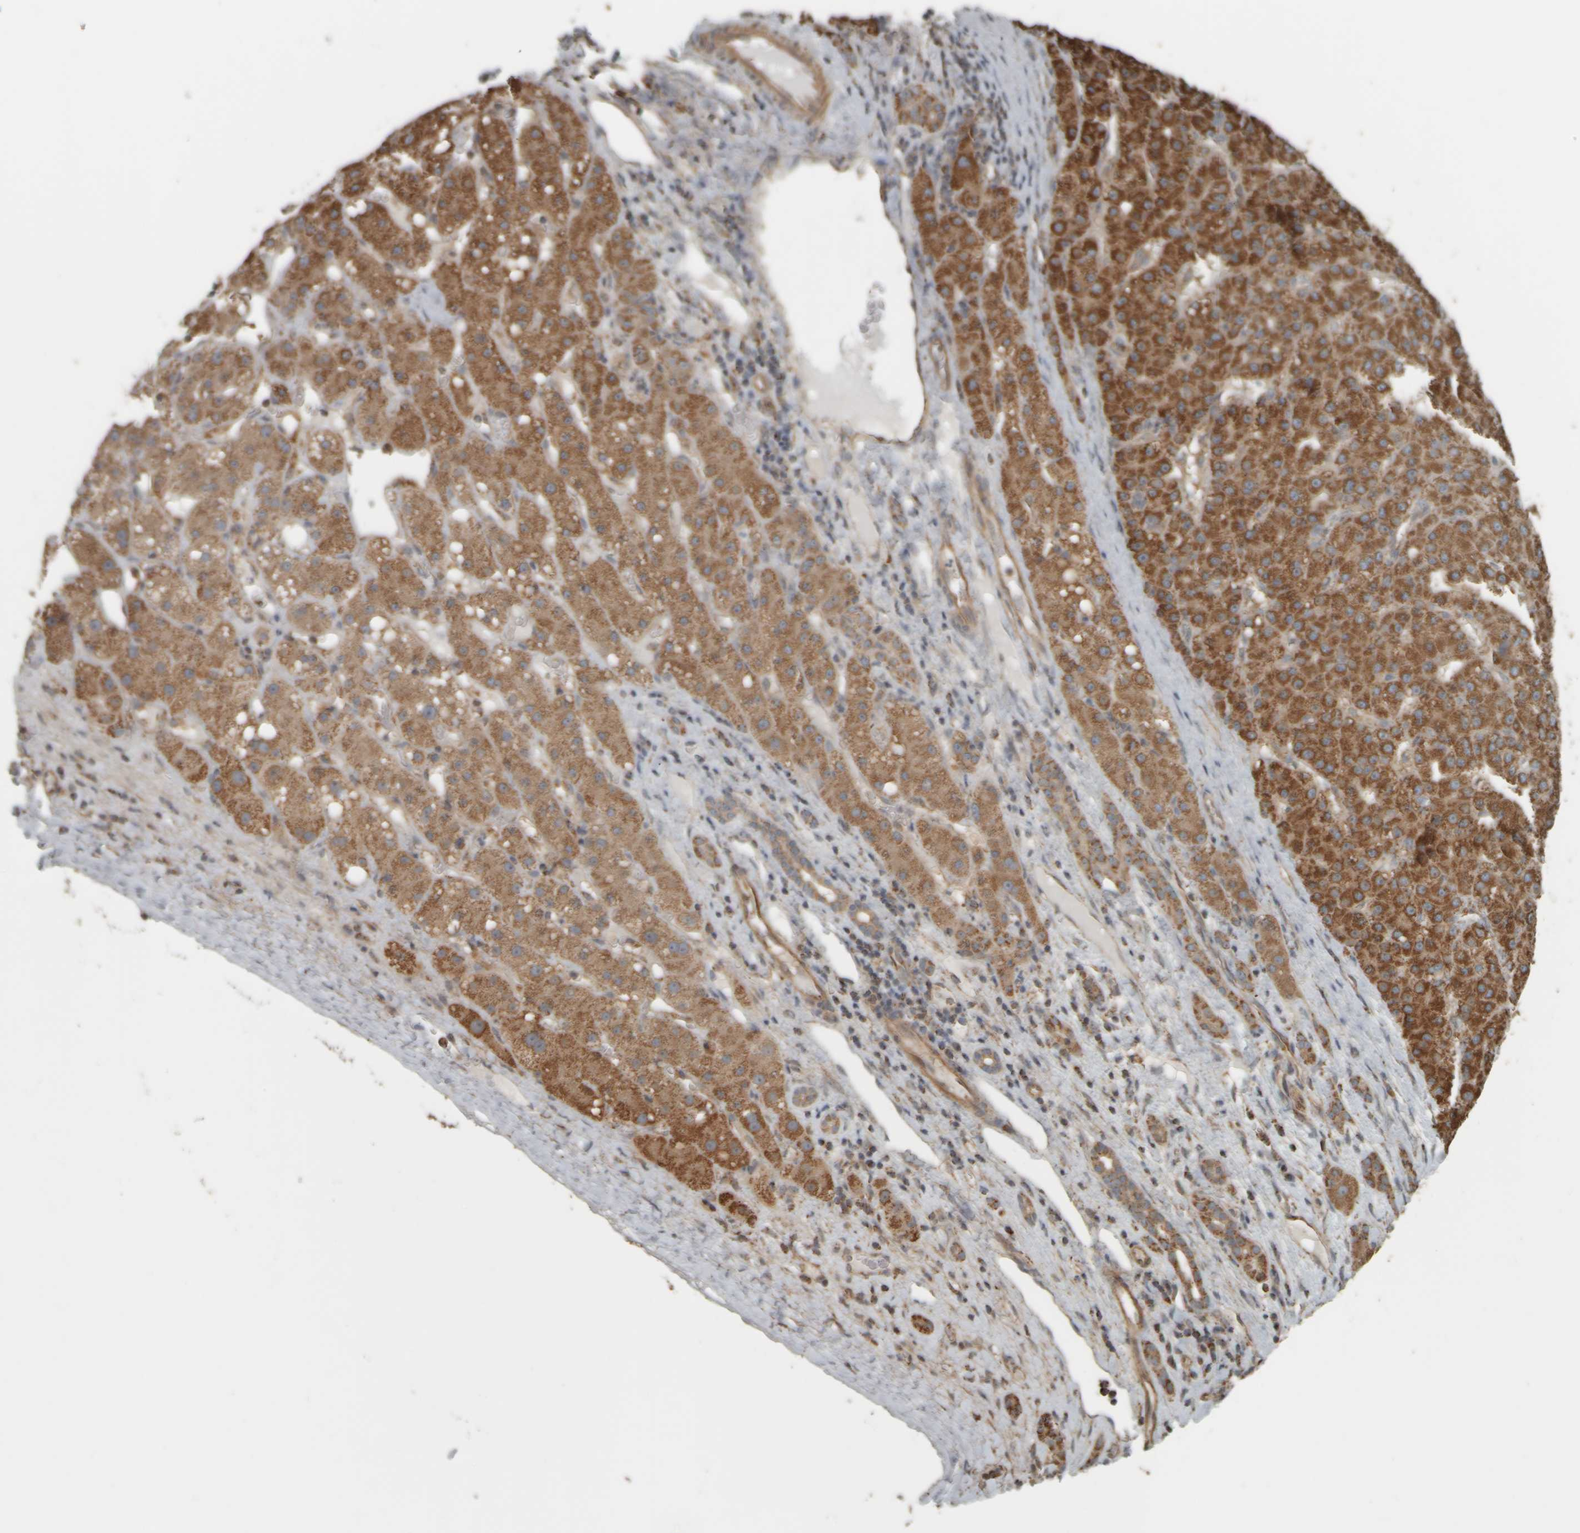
{"staining": {"intensity": "strong", "quantity": ">75%", "location": "cytoplasmic/membranous"}, "tissue": "liver cancer", "cell_type": "Tumor cells", "image_type": "cancer", "snomed": [{"axis": "morphology", "description": "Carcinoma, Hepatocellular, NOS"}, {"axis": "topography", "description": "Liver"}], "caption": "Human hepatocellular carcinoma (liver) stained with a brown dye shows strong cytoplasmic/membranous positive staining in approximately >75% of tumor cells.", "gene": "APBB2", "patient": {"sex": "male", "age": 67}}